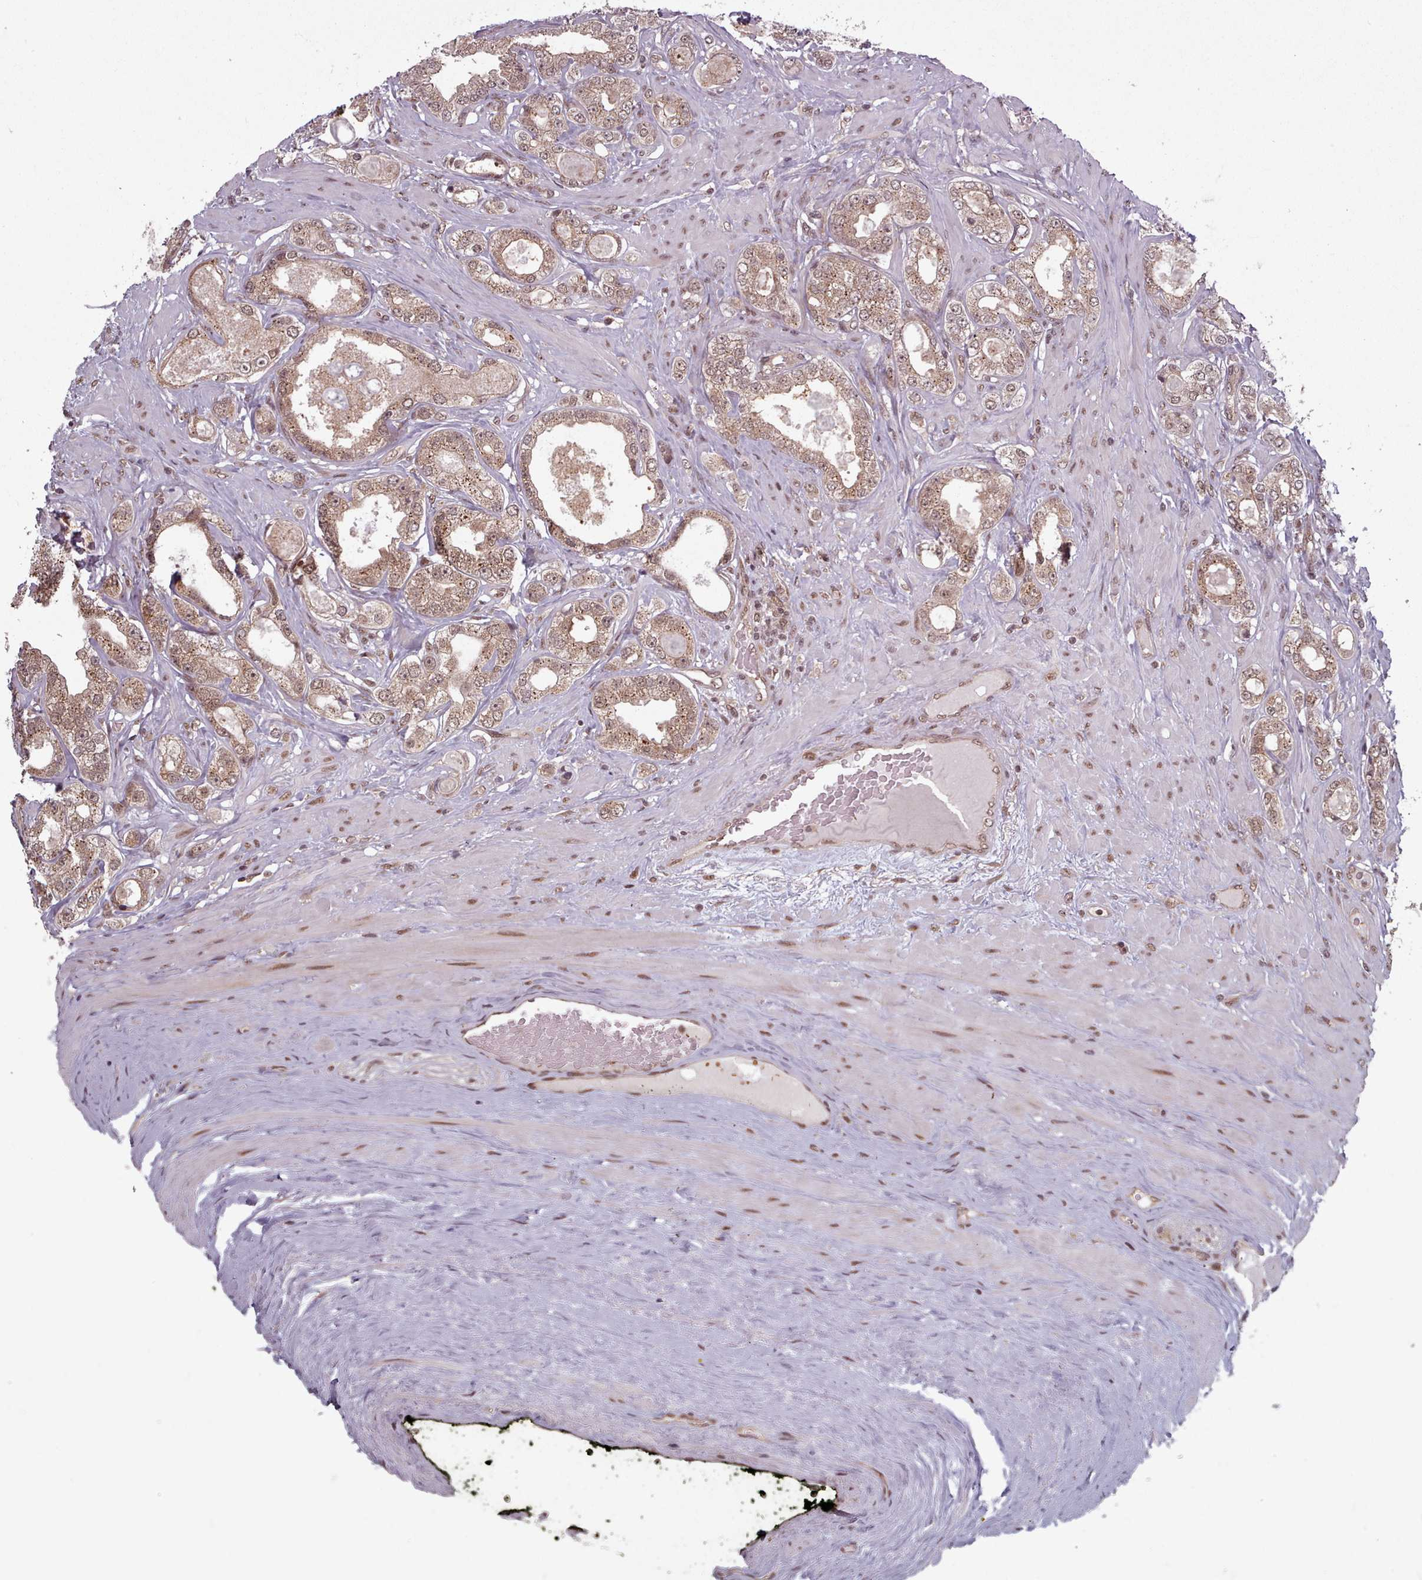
{"staining": {"intensity": "moderate", "quantity": ">75%", "location": "cytoplasmic/membranous,nuclear"}, "tissue": "prostate cancer", "cell_type": "Tumor cells", "image_type": "cancer", "snomed": [{"axis": "morphology", "description": "Adenocarcinoma, Low grade"}, {"axis": "topography", "description": "Prostate"}], "caption": "A photomicrograph of prostate cancer (low-grade adenocarcinoma) stained for a protein exhibits moderate cytoplasmic/membranous and nuclear brown staining in tumor cells.", "gene": "DHX8", "patient": {"sex": "male", "age": 63}}